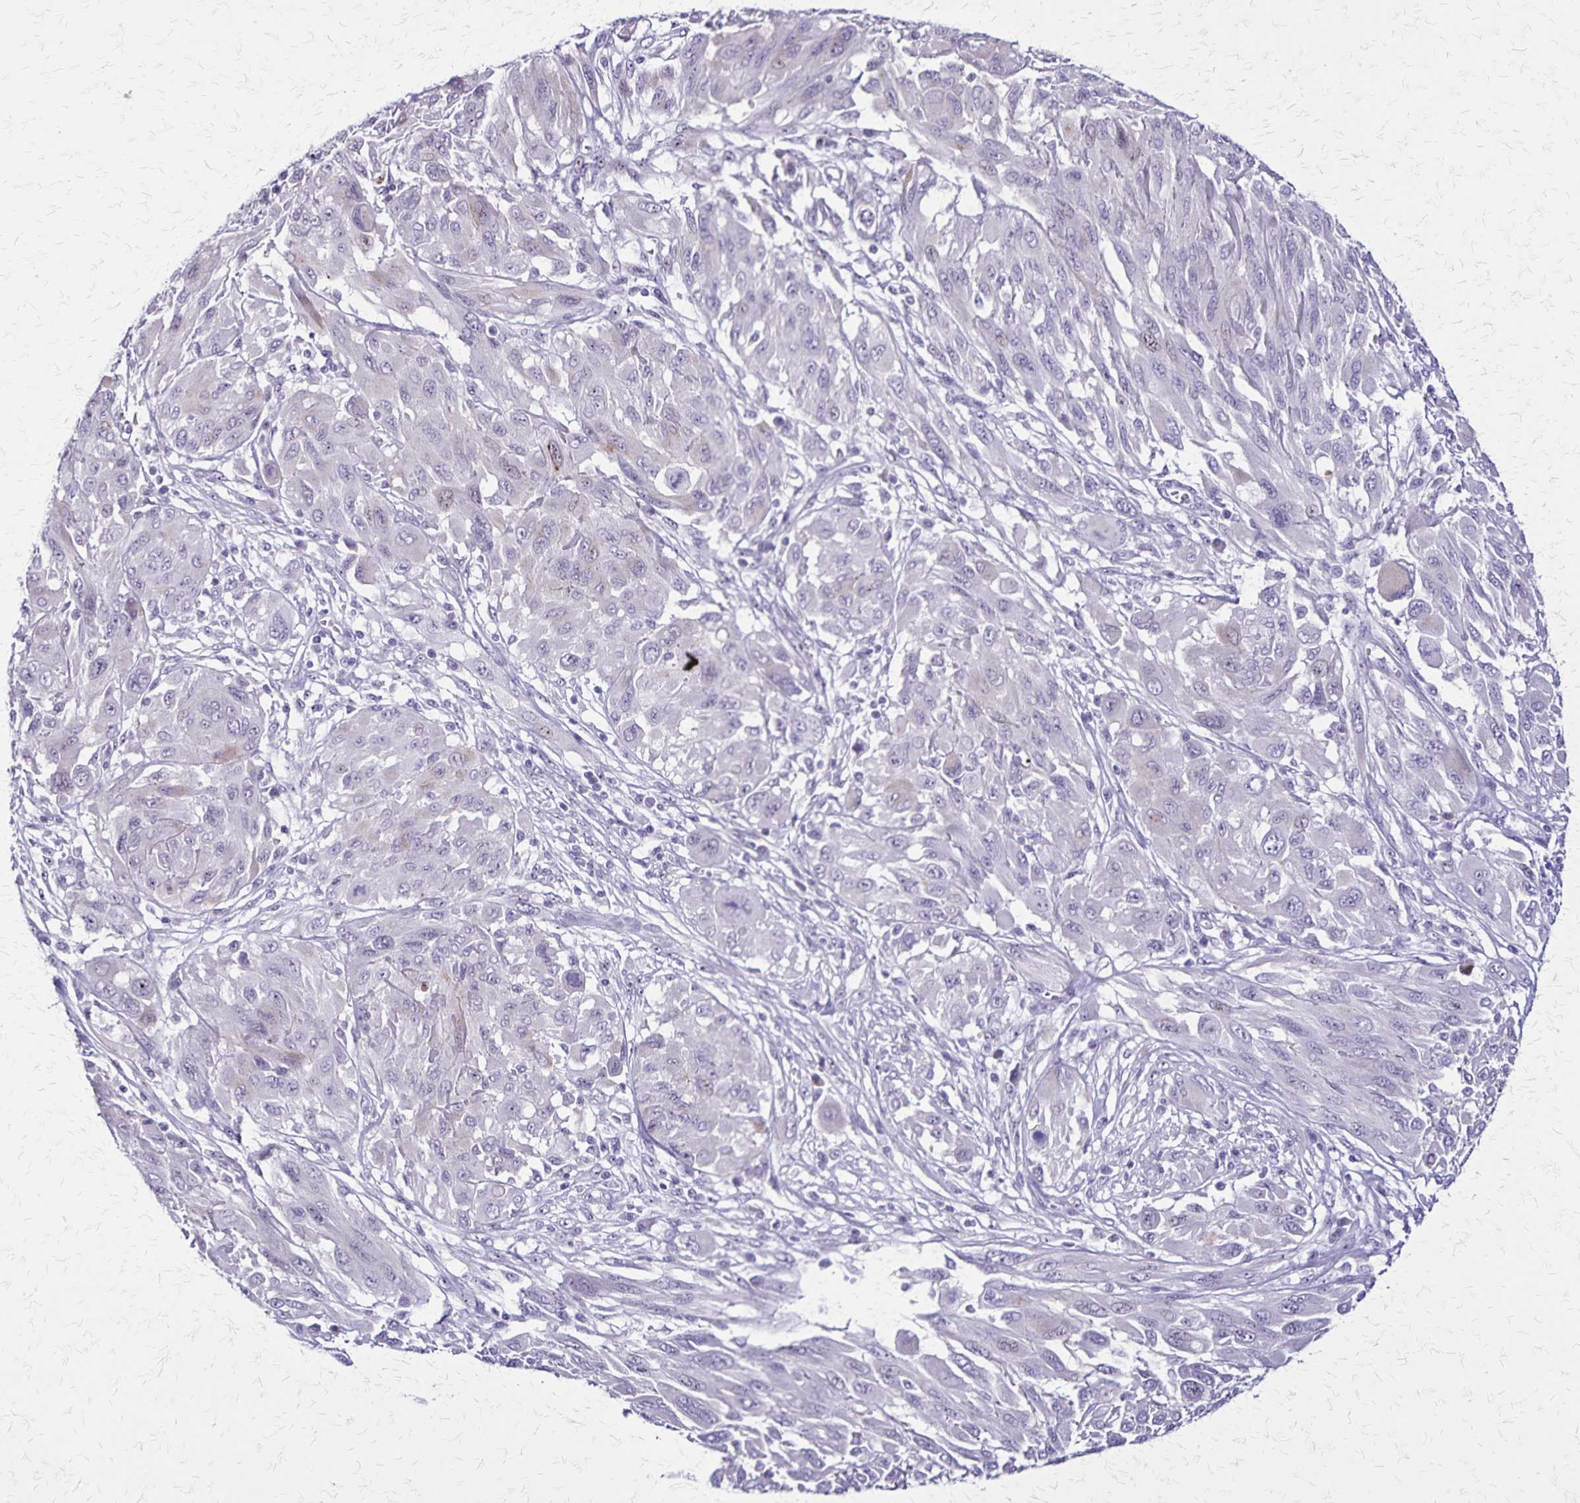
{"staining": {"intensity": "negative", "quantity": "none", "location": "none"}, "tissue": "melanoma", "cell_type": "Tumor cells", "image_type": "cancer", "snomed": [{"axis": "morphology", "description": "Malignant melanoma, NOS"}, {"axis": "topography", "description": "Skin"}], "caption": "There is no significant staining in tumor cells of malignant melanoma. (DAB immunohistochemistry (IHC) with hematoxylin counter stain).", "gene": "OR51B5", "patient": {"sex": "female", "age": 91}}